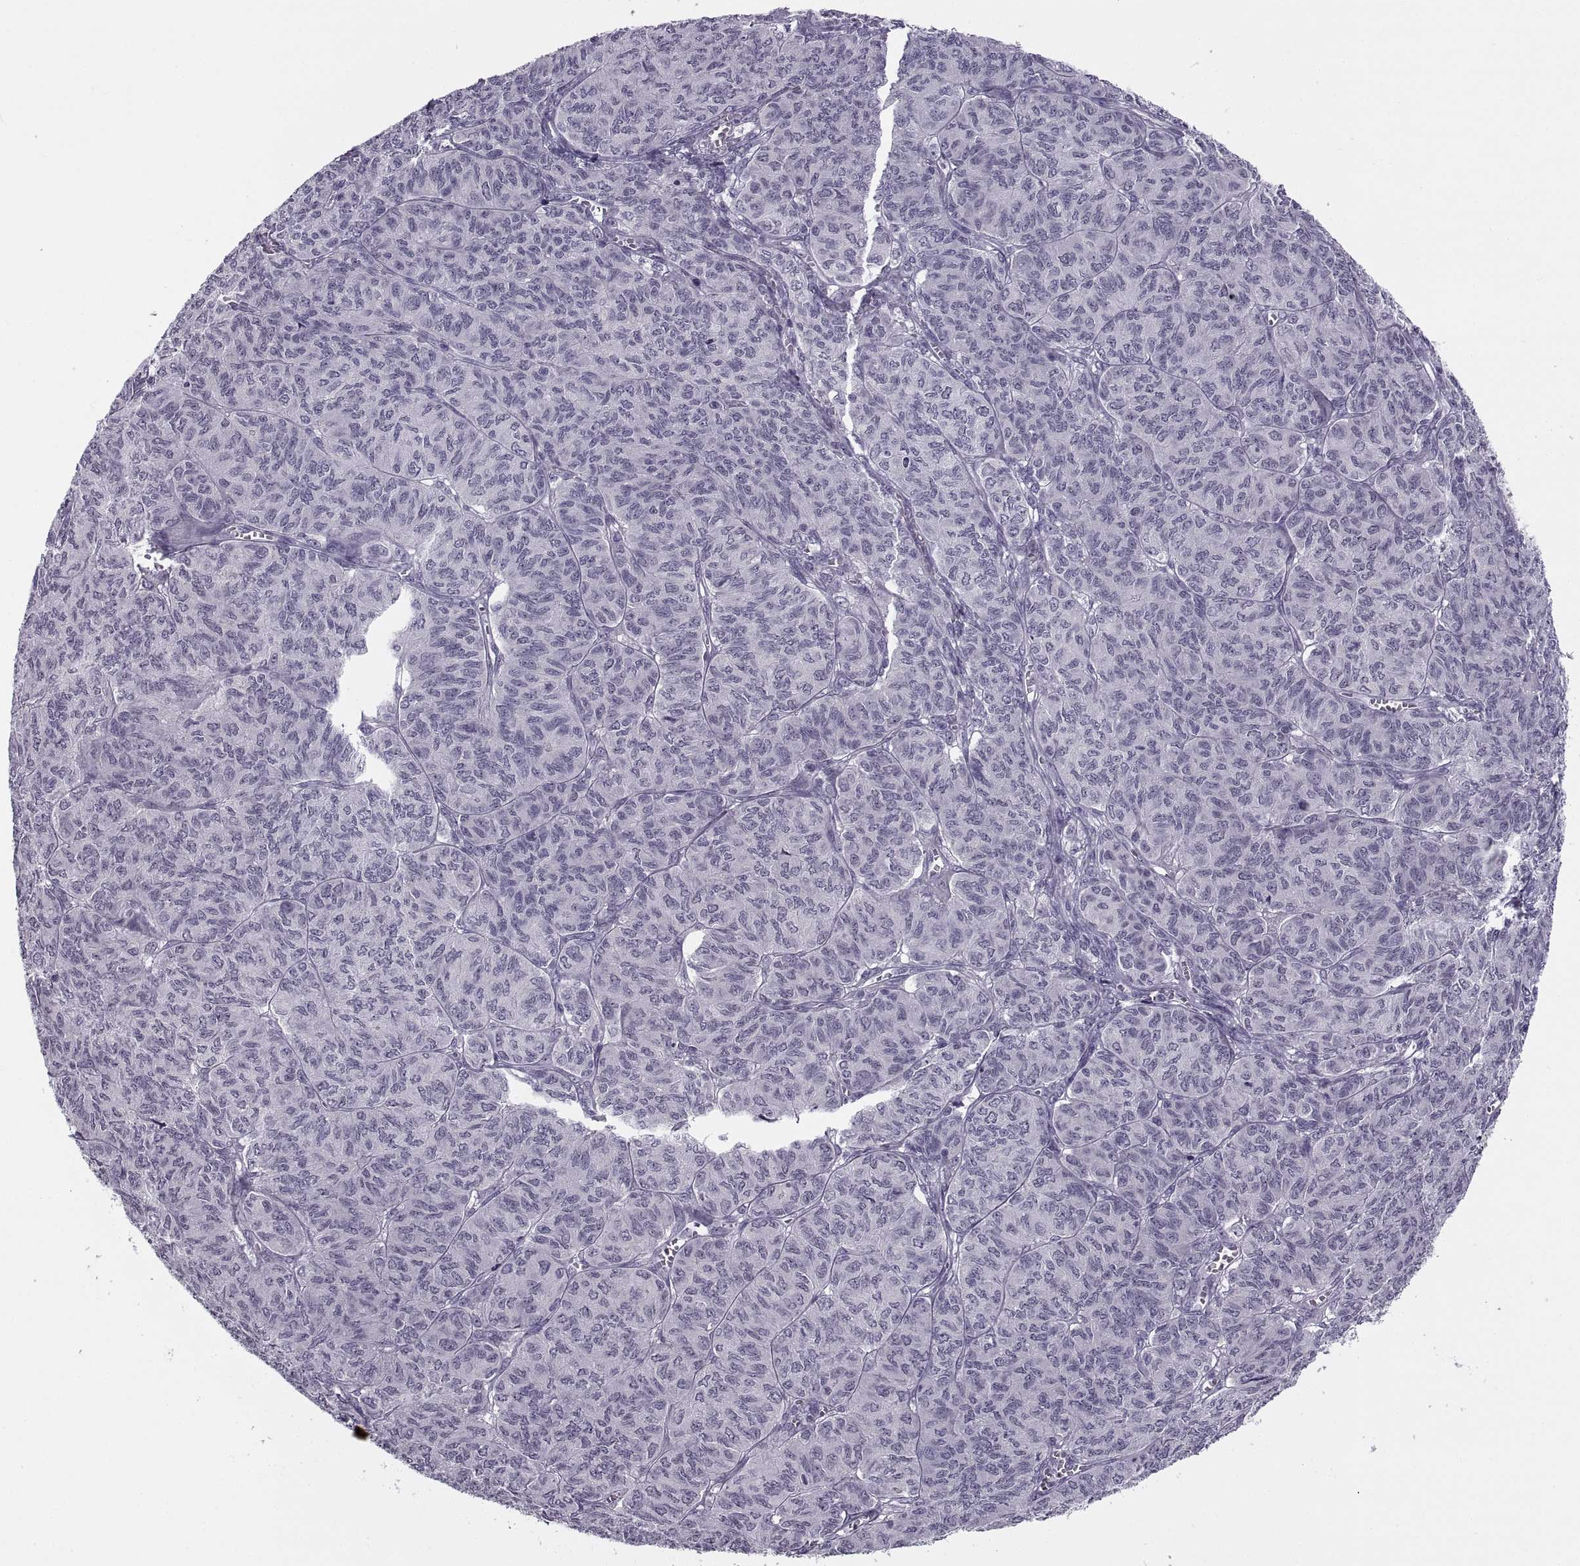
{"staining": {"intensity": "negative", "quantity": "none", "location": "none"}, "tissue": "ovarian cancer", "cell_type": "Tumor cells", "image_type": "cancer", "snomed": [{"axis": "morphology", "description": "Carcinoma, endometroid"}, {"axis": "topography", "description": "Ovary"}], "caption": "DAB (3,3'-diaminobenzidine) immunohistochemical staining of endometroid carcinoma (ovarian) exhibits no significant expression in tumor cells.", "gene": "TBC1D3G", "patient": {"sex": "female", "age": 80}}